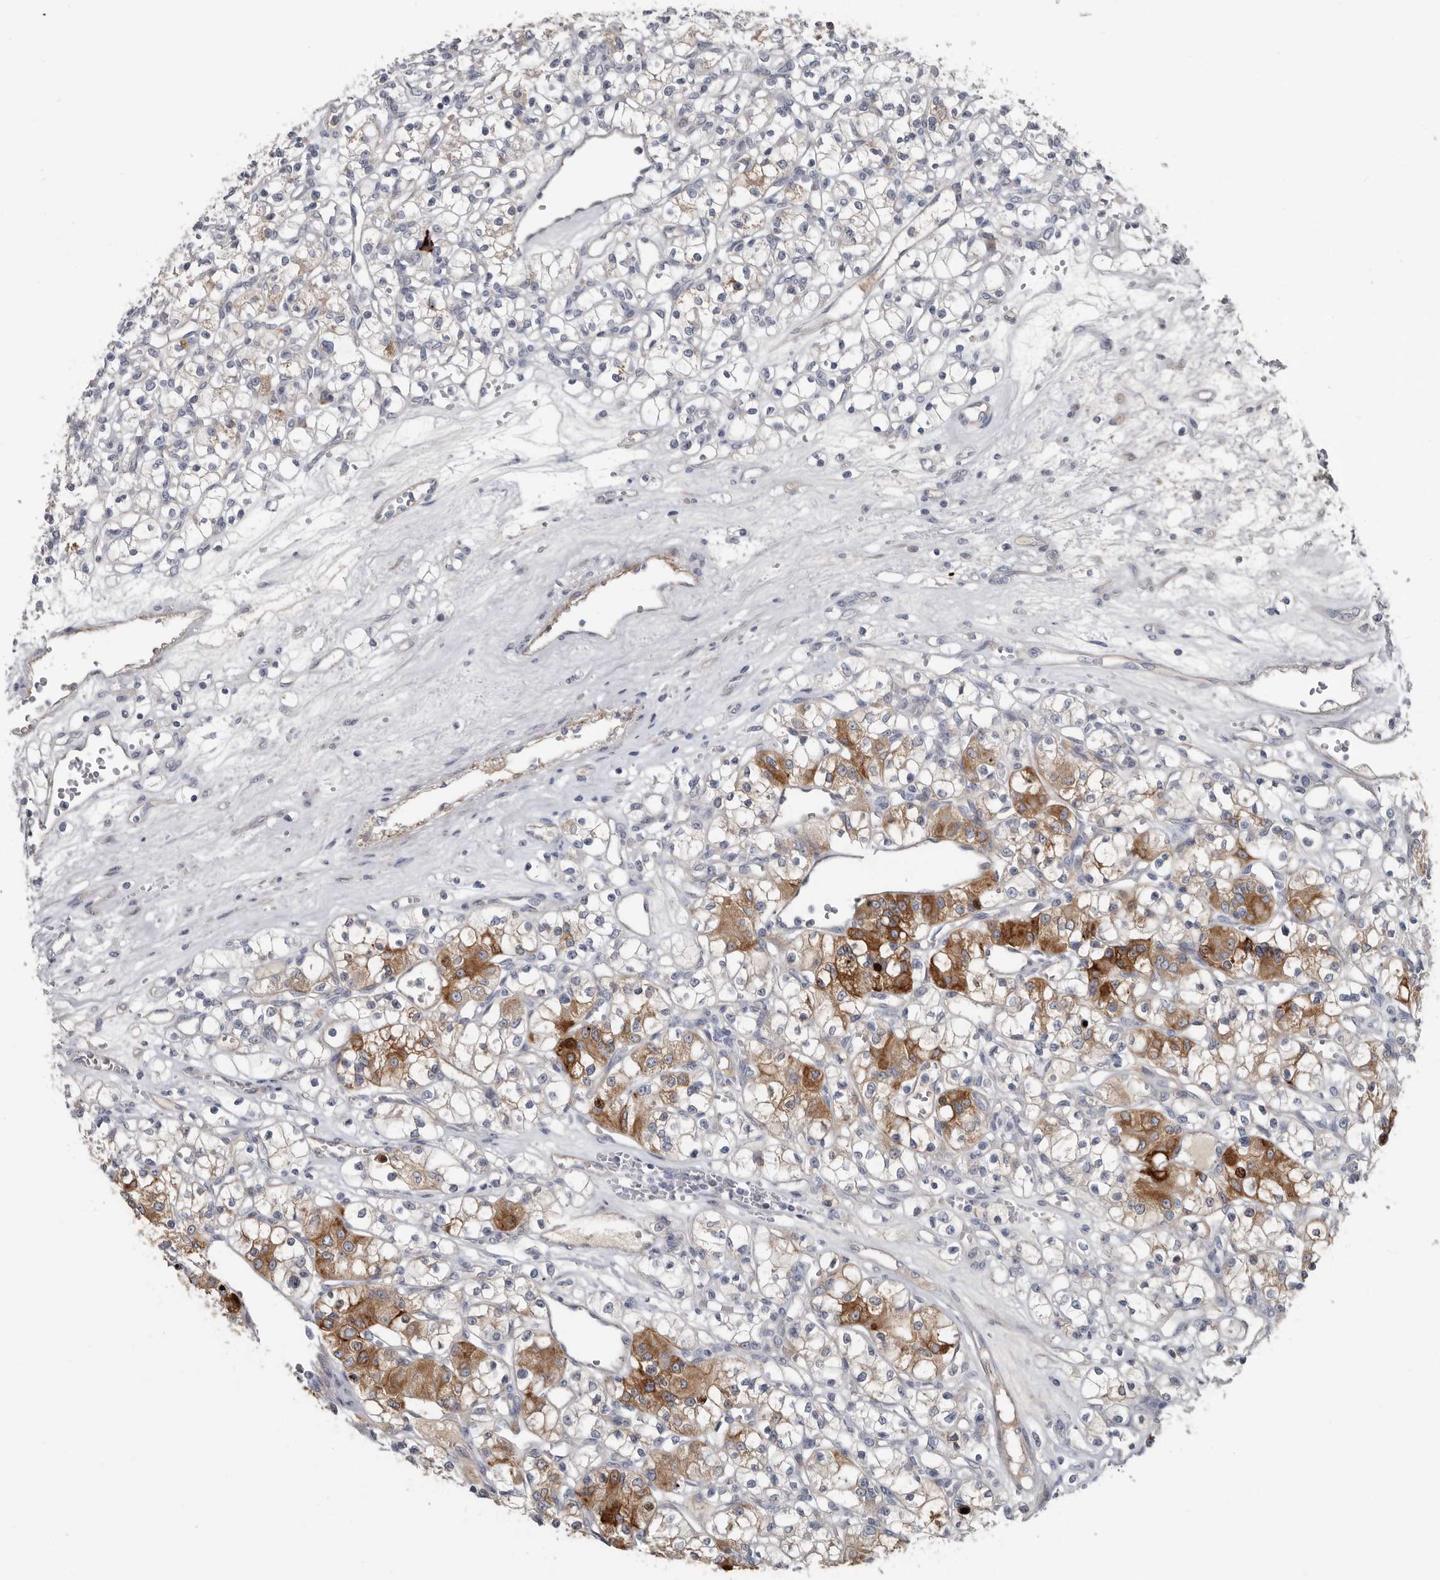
{"staining": {"intensity": "moderate", "quantity": "25%-75%", "location": "cytoplasmic/membranous"}, "tissue": "renal cancer", "cell_type": "Tumor cells", "image_type": "cancer", "snomed": [{"axis": "morphology", "description": "Adenocarcinoma, NOS"}, {"axis": "topography", "description": "Kidney"}], "caption": "Protein staining reveals moderate cytoplasmic/membranous staining in about 25%-75% of tumor cells in renal adenocarcinoma.", "gene": "ZNF114", "patient": {"sex": "female", "age": 59}}